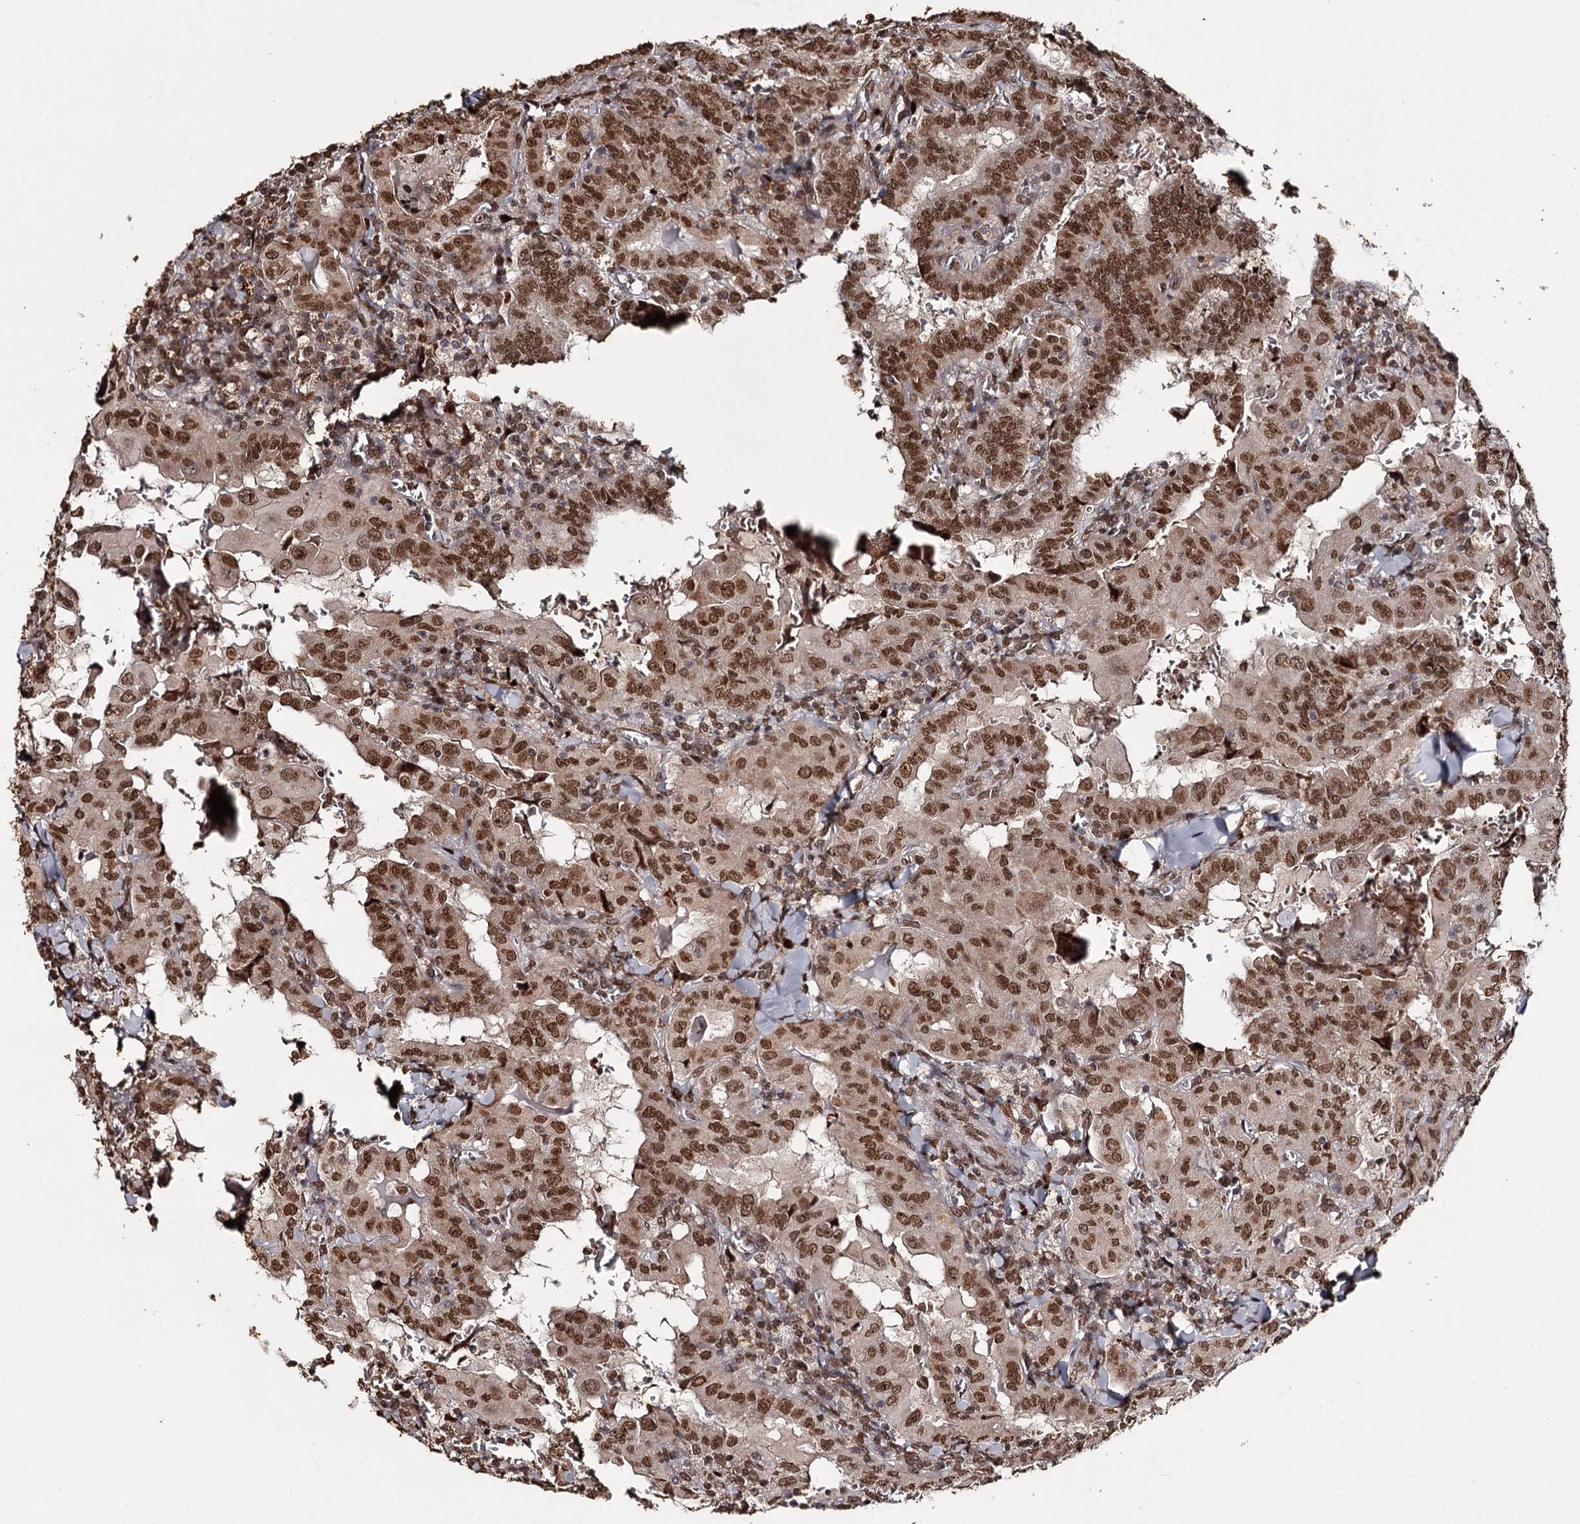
{"staining": {"intensity": "strong", "quantity": ">75%", "location": "cytoplasmic/membranous,nuclear"}, "tissue": "thyroid cancer", "cell_type": "Tumor cells", "image_type": "cancer", "snomed": [{"axis": "morphology", "description": "Papillary adenocarcinoma, NOS"}, {"axis": "topography", "description": "Thyroid gland"}], "caption": "The photomicrograph exhibits staining of thyroid papillary adenocarcinoma, revealing strong cytoplasmic/membranous and nuclear protein positivity (brown color) within tumor cells.", "gene": "THYN1", "patient": {"sex": "female", "age": 72}}